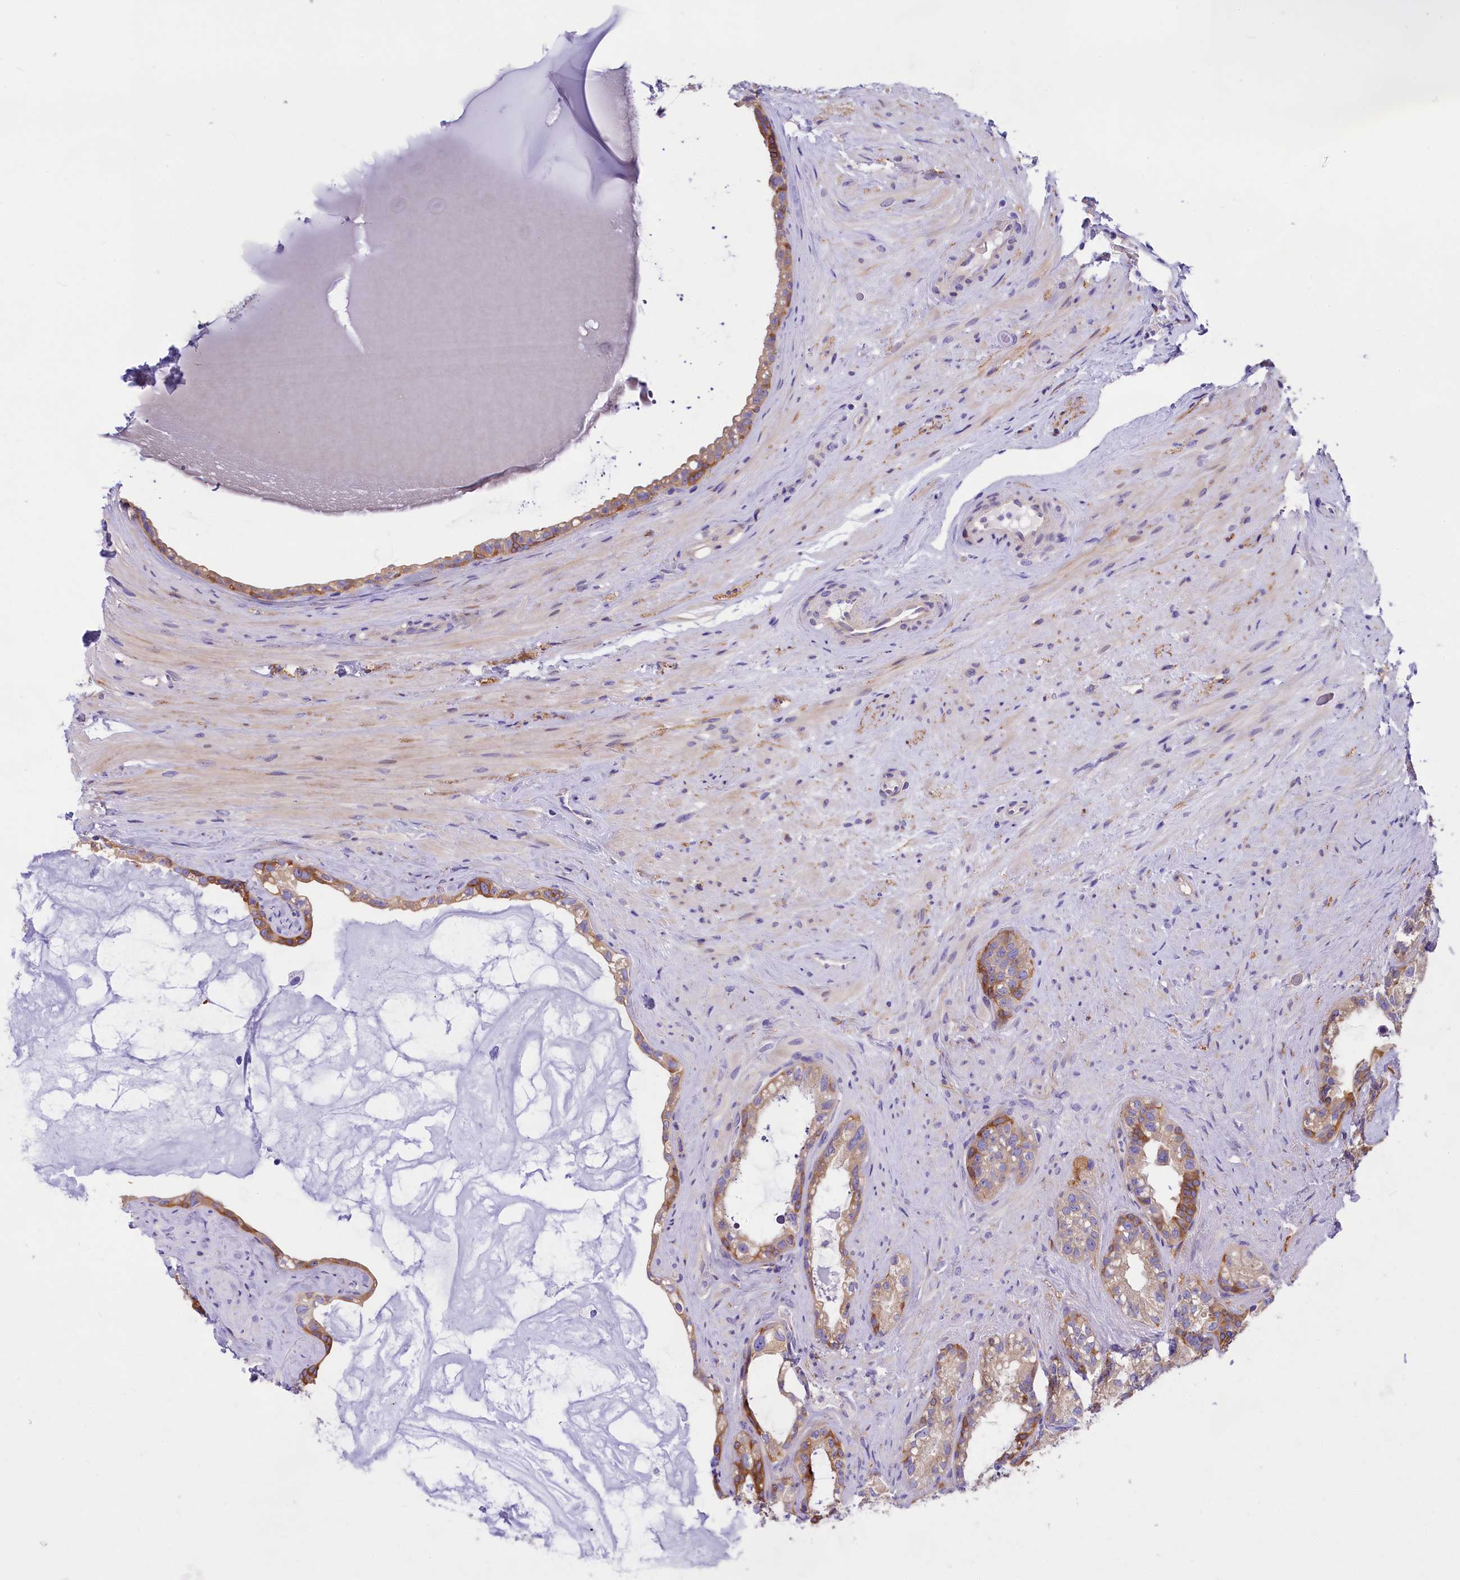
{"staining": {"intensity": "moderate", "quantity": "25%-75%", "location": "cytoplasmic/membranous"}, "tissue": "seminal vesicle", "cell_type": "Glandular cells", "image_type": "normal", "snomed": [{"axis": "morphology", "description": "Normal tissue, NOS"}, {"axis": "topography", "description": "Prostate"}, {"axis": "topography", "description": "Seminal veicle"}], "caption": "Protein staining of normal seminal vesicle shows moderate cytoplasmic/membranous staining in approximately 25%-75% of glandular cells. (DAB IHC, brown staining for protein, blue staining for nuclei).", "gene": "PPP1R13L", "patient": {"sex": "male", "age": 79}}